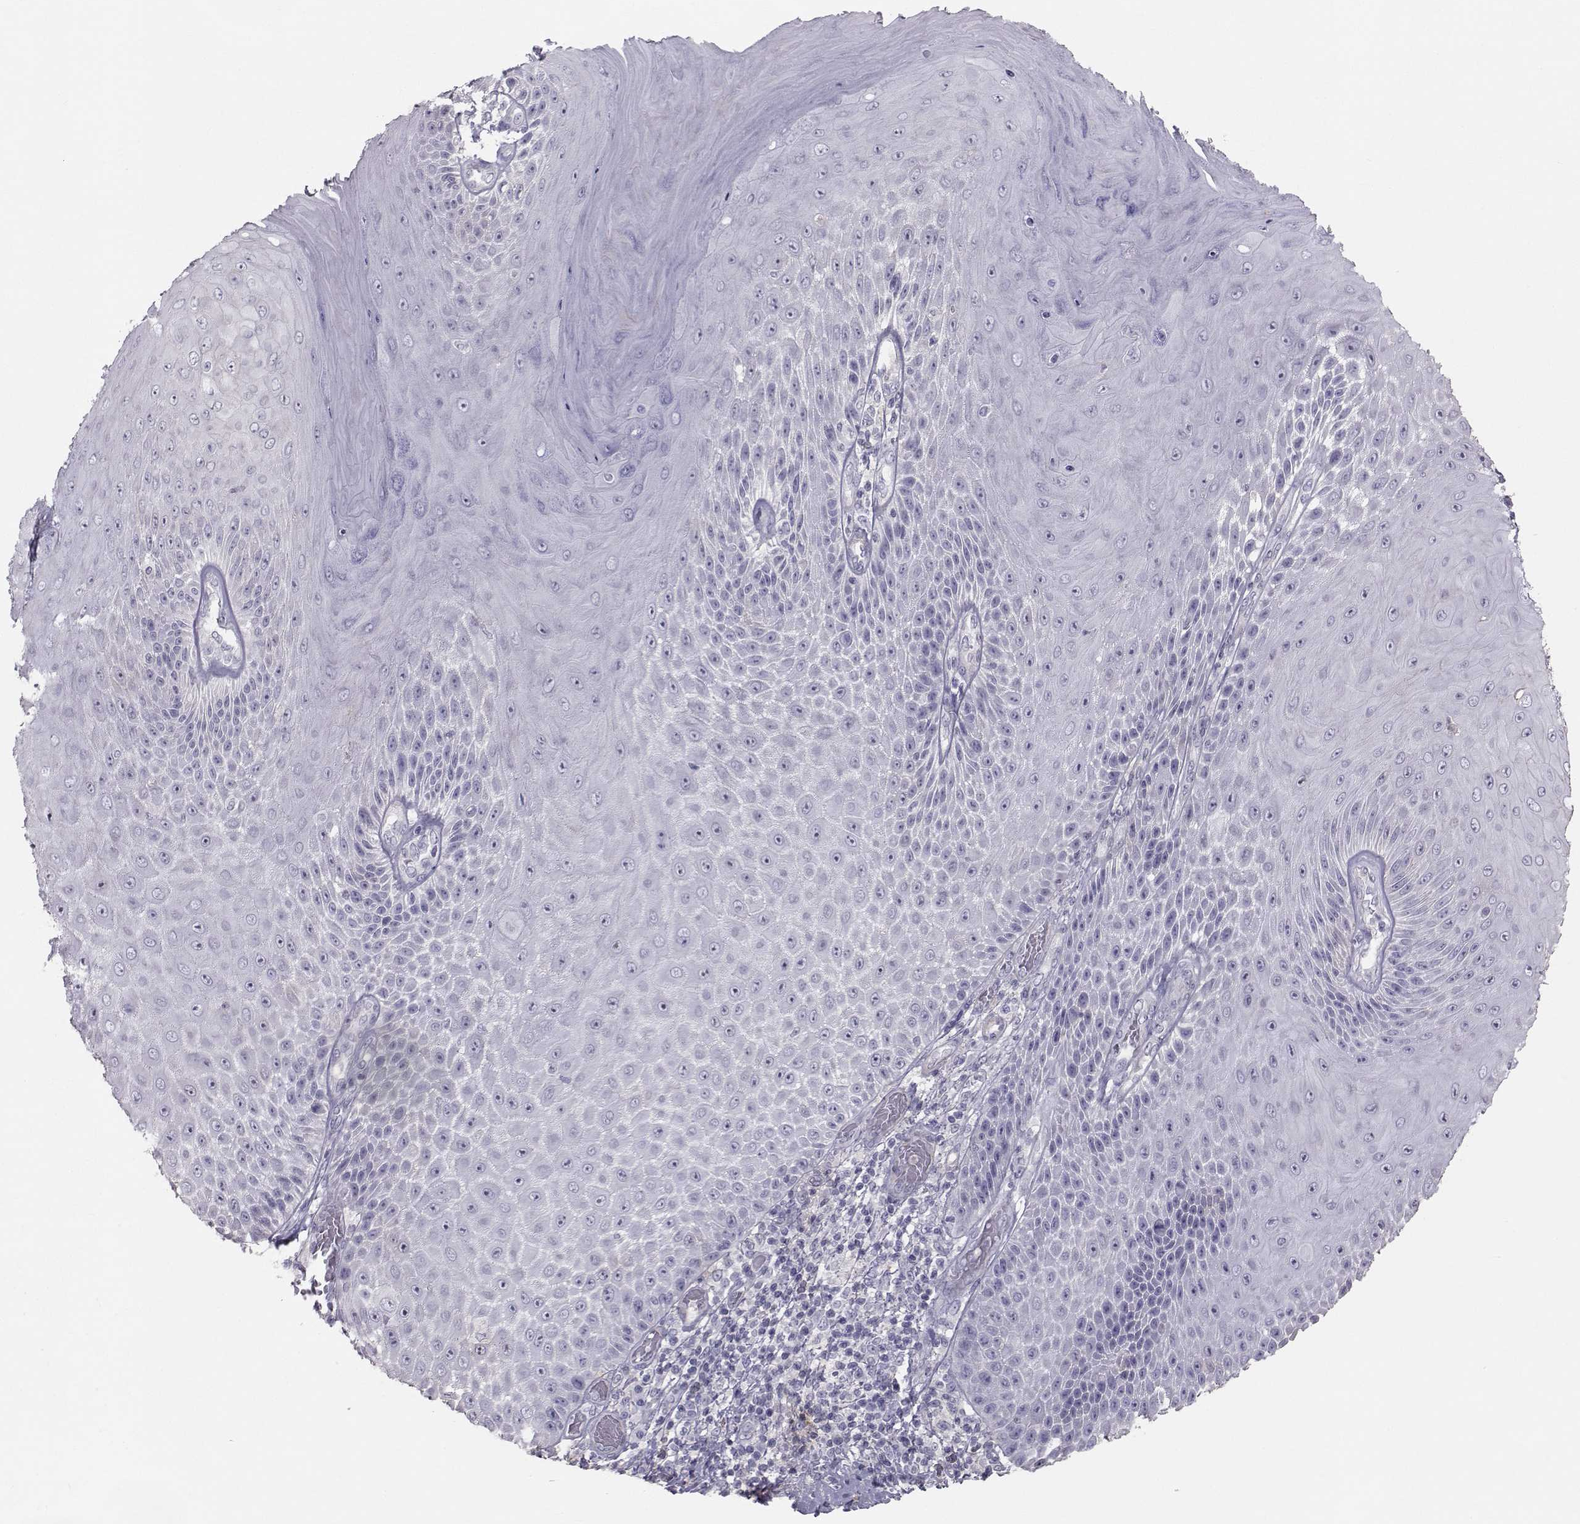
{"staining": {"intensity": "negative", "quantity": "none", "location": "none"}, "tissue": "skin cancer", "cell_type": "Tumor cells", "image_type": "cancer", "snomed": [{"axis": "morphology", "description": "Squamous cell carcinoma, NOS"}, {"axis": "topography", "description": "Skin"}], "caption": "There is no significant positivity in tumor cells of squamous cell carcinoma (skin).", "gene": "GARIN3", "patient": {"sex": "male", "age": 62}}